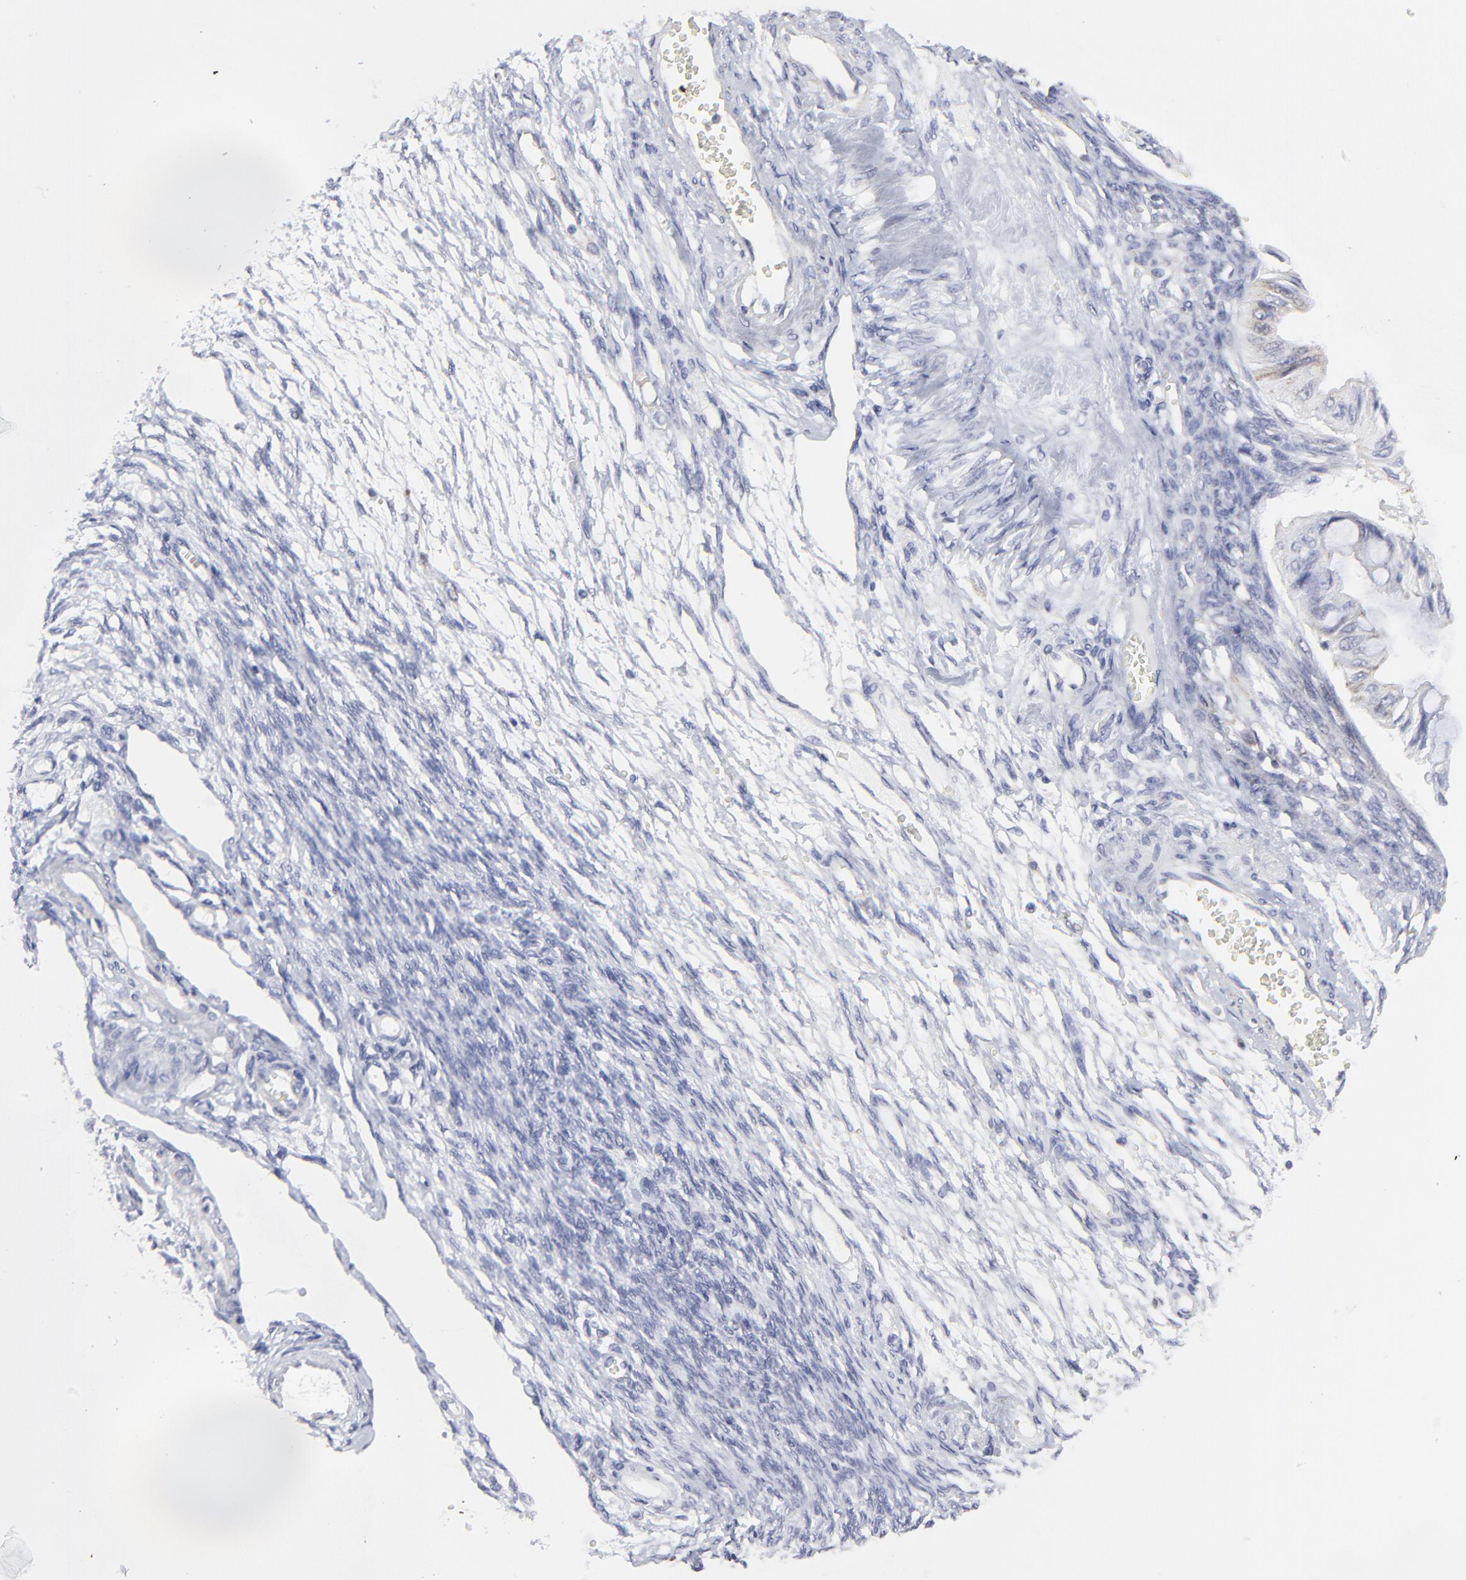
{"staining": {"intensity": "weak", "quantity": "<25%", "location": "cytoplasmic/membranous"}, "tissue": "ovarian cancer", "cell_type": "Tumor cells", "image_type": "cancer", "snomed": [{"axis": "morphology", "description": "Cystadenocarcinoma, mucinous, NOS"}, {"axis": "topography", "description": "Ovary"}], "caption": "Immunohistochemistry (IHC) photomicrograph of neoplastic tissue: ovarian cancer (mucinous cystadenocarcinoma) stained with DAB exhibits no significant protein expression in tumor cells. (DAB (3,3'-diaminobenzidine) immunohistochemistry (IHC) with hematoxylin counter stain).", "gene": "NCAPH", "patient": {"sex": "female", "age": 57}}